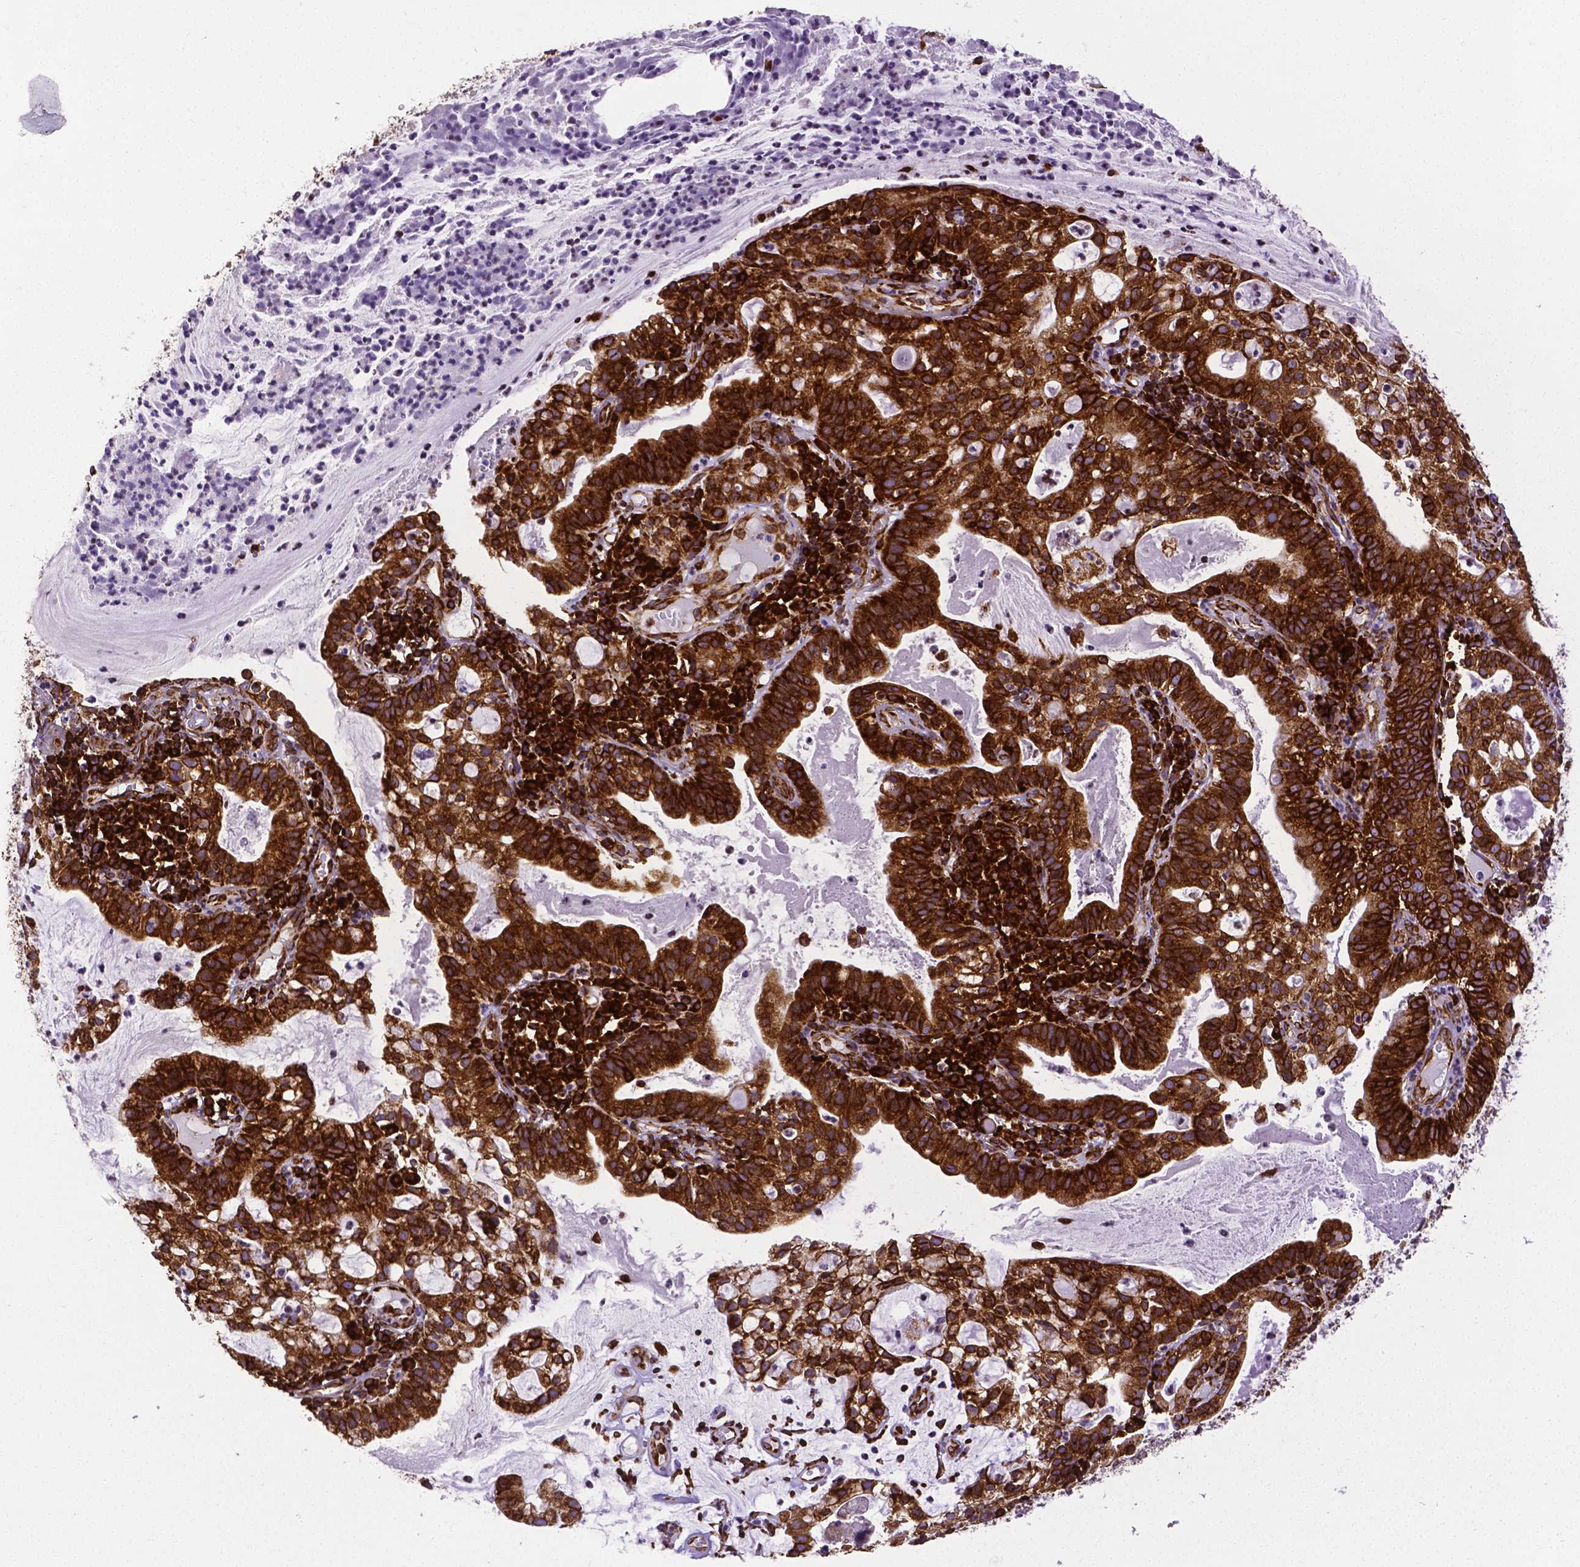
{"staining": {"intensity": "strong", "quantity": ">75%", "location": "cytoplasmic/membranous"}, "tissue": "cervical cancer", "cell_type": "Tumor cells", "image_type": "cancer", "snomed": [{"axis": "morphology", "description": "Adenocarcinoma, NOS"}, {"axis": "topography", "description": "Cervix"}], "caption": "Cervical cancer (adenocarcinoma) stained with a brown dye reveals strong cytoplasmic/membranous positive positivity in approximately >75% of tumor cells.", "gene": "MTDH", "patient": {"sex": "female", "age": 41}}